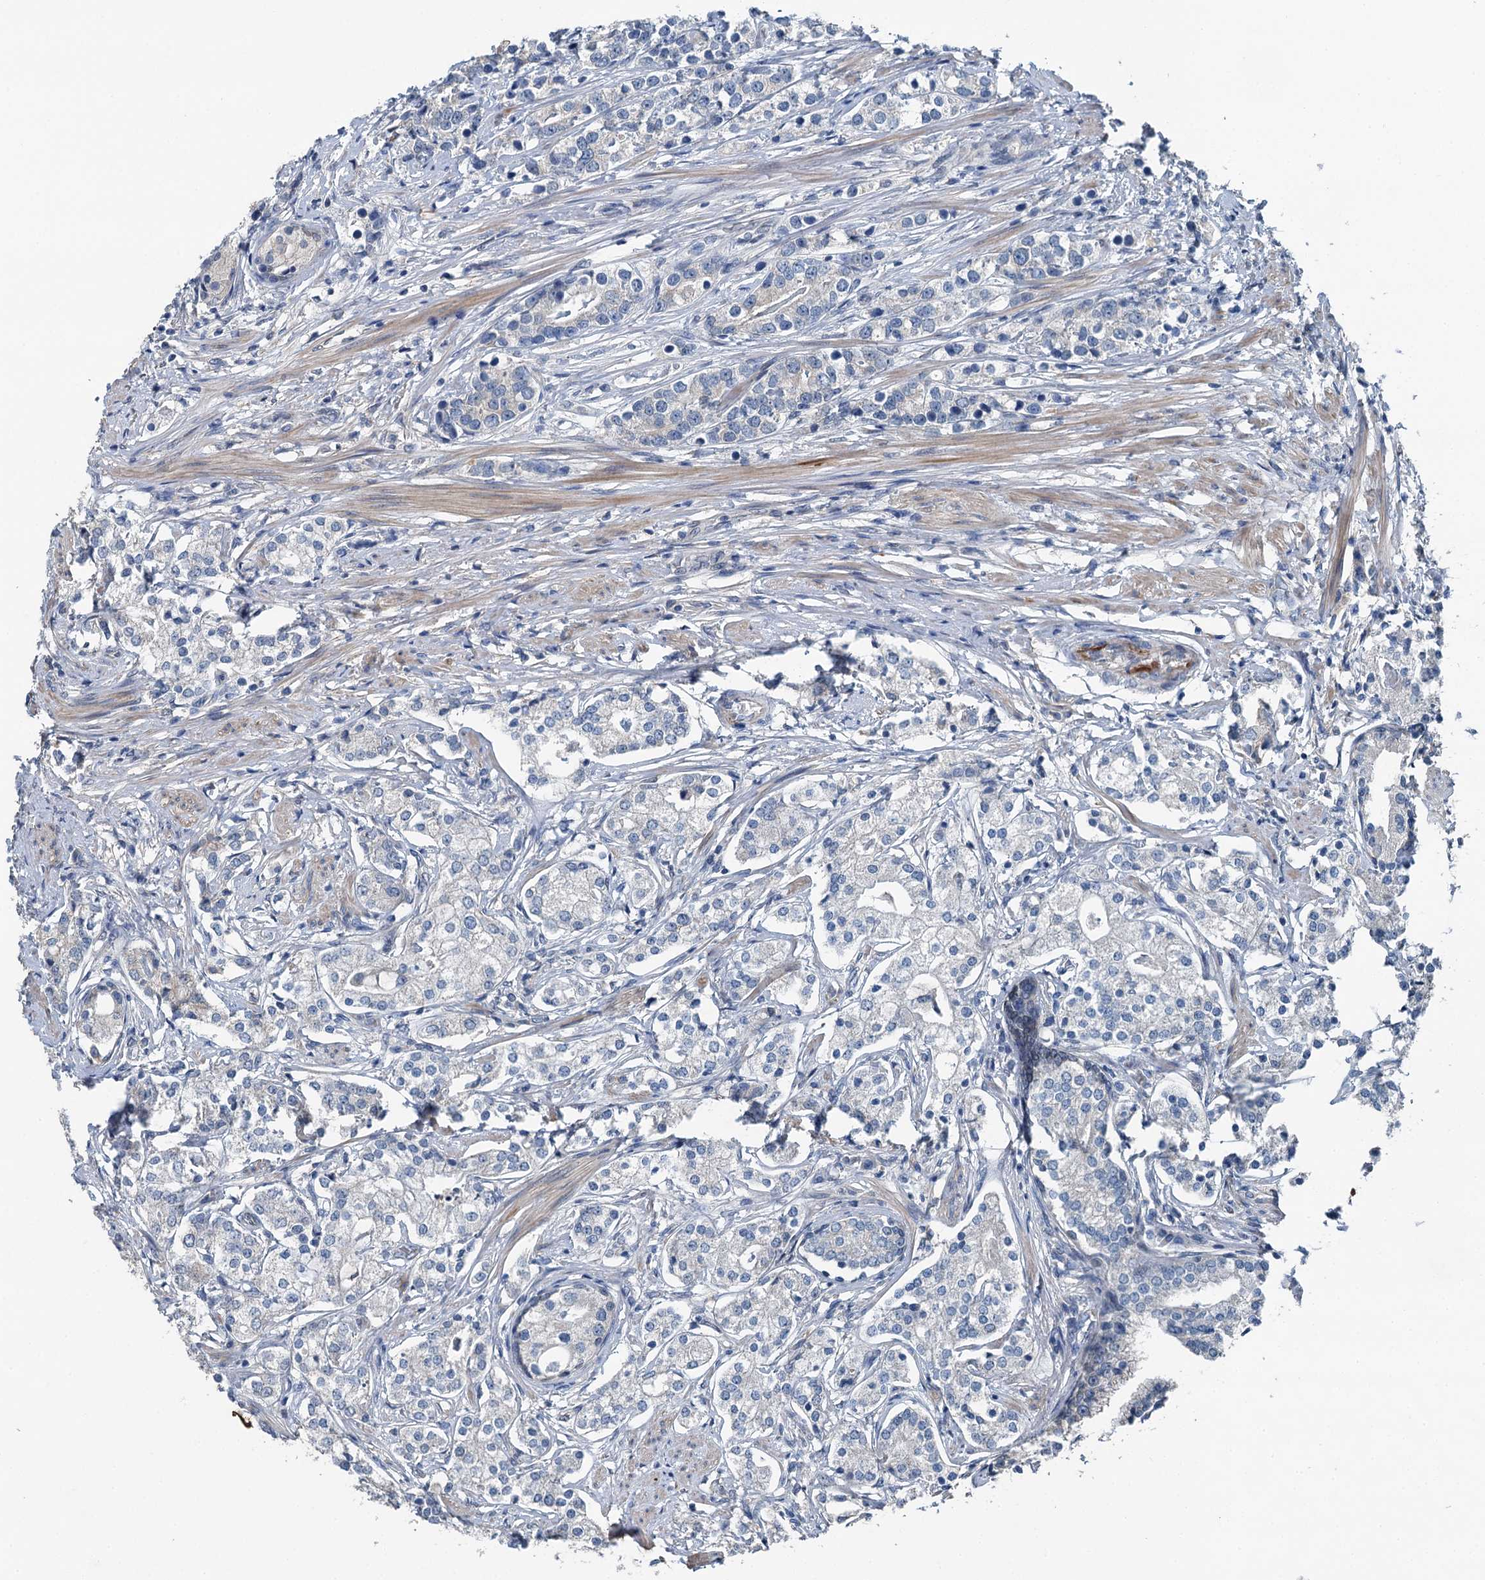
{"staining": {"intensity": "negative", "quantity": "none", "location": "none"}, "tissue": "prostate cancer", "cell_type": "Tumor cells", "image_type": "cancer", "snomed": [{"axis": "morphology", "description": "Adenocarcinoma, High grade"}, {"axis": "topography", "description": "Prostate"}], "caption": "Immunohistochemical staining of prostate cancer exhibits no significant staining in tumor cells.", "gene": "C6orf120", "patient": {"sex": "male", "age": 69}}